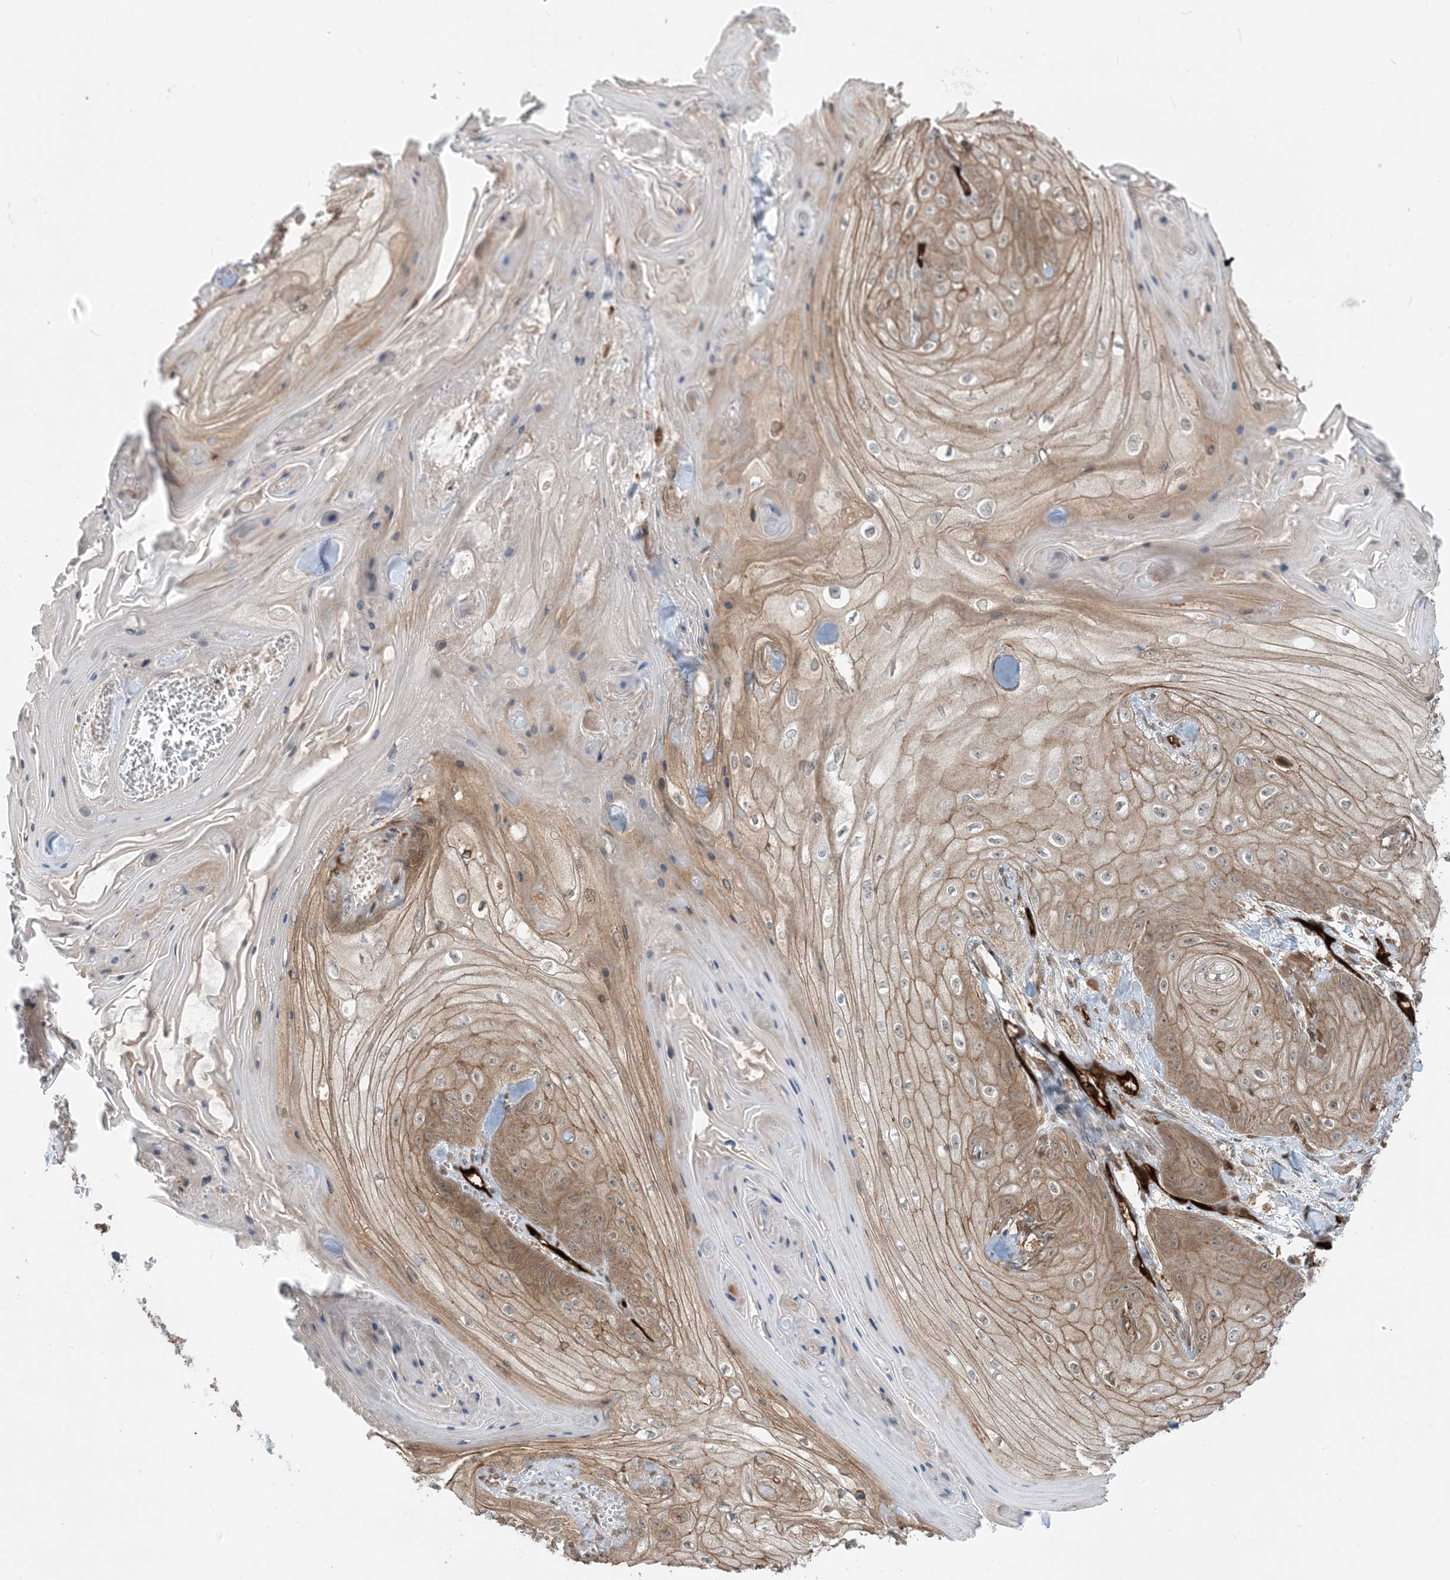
{"staining": {"intensity": "moderate", "quantity": "25%-75%", "location": "cytoplasmic/membranous"}, "tissue": "skin cancer", "cell_type": "Tumor cells", "image_type": "cancer", "snomed": [{"axis": "morphology", "description": "Squamous cell carcinoma, NOS"}, {"axis": "topography", "description": "Skin"}], "caption": "Human skin squamous cell carcinoma stained with a protein marker exhibits moderate staining in tumor cells.", "gene": "PPM1F", "patient": {"sex": "male", "age": 74}}